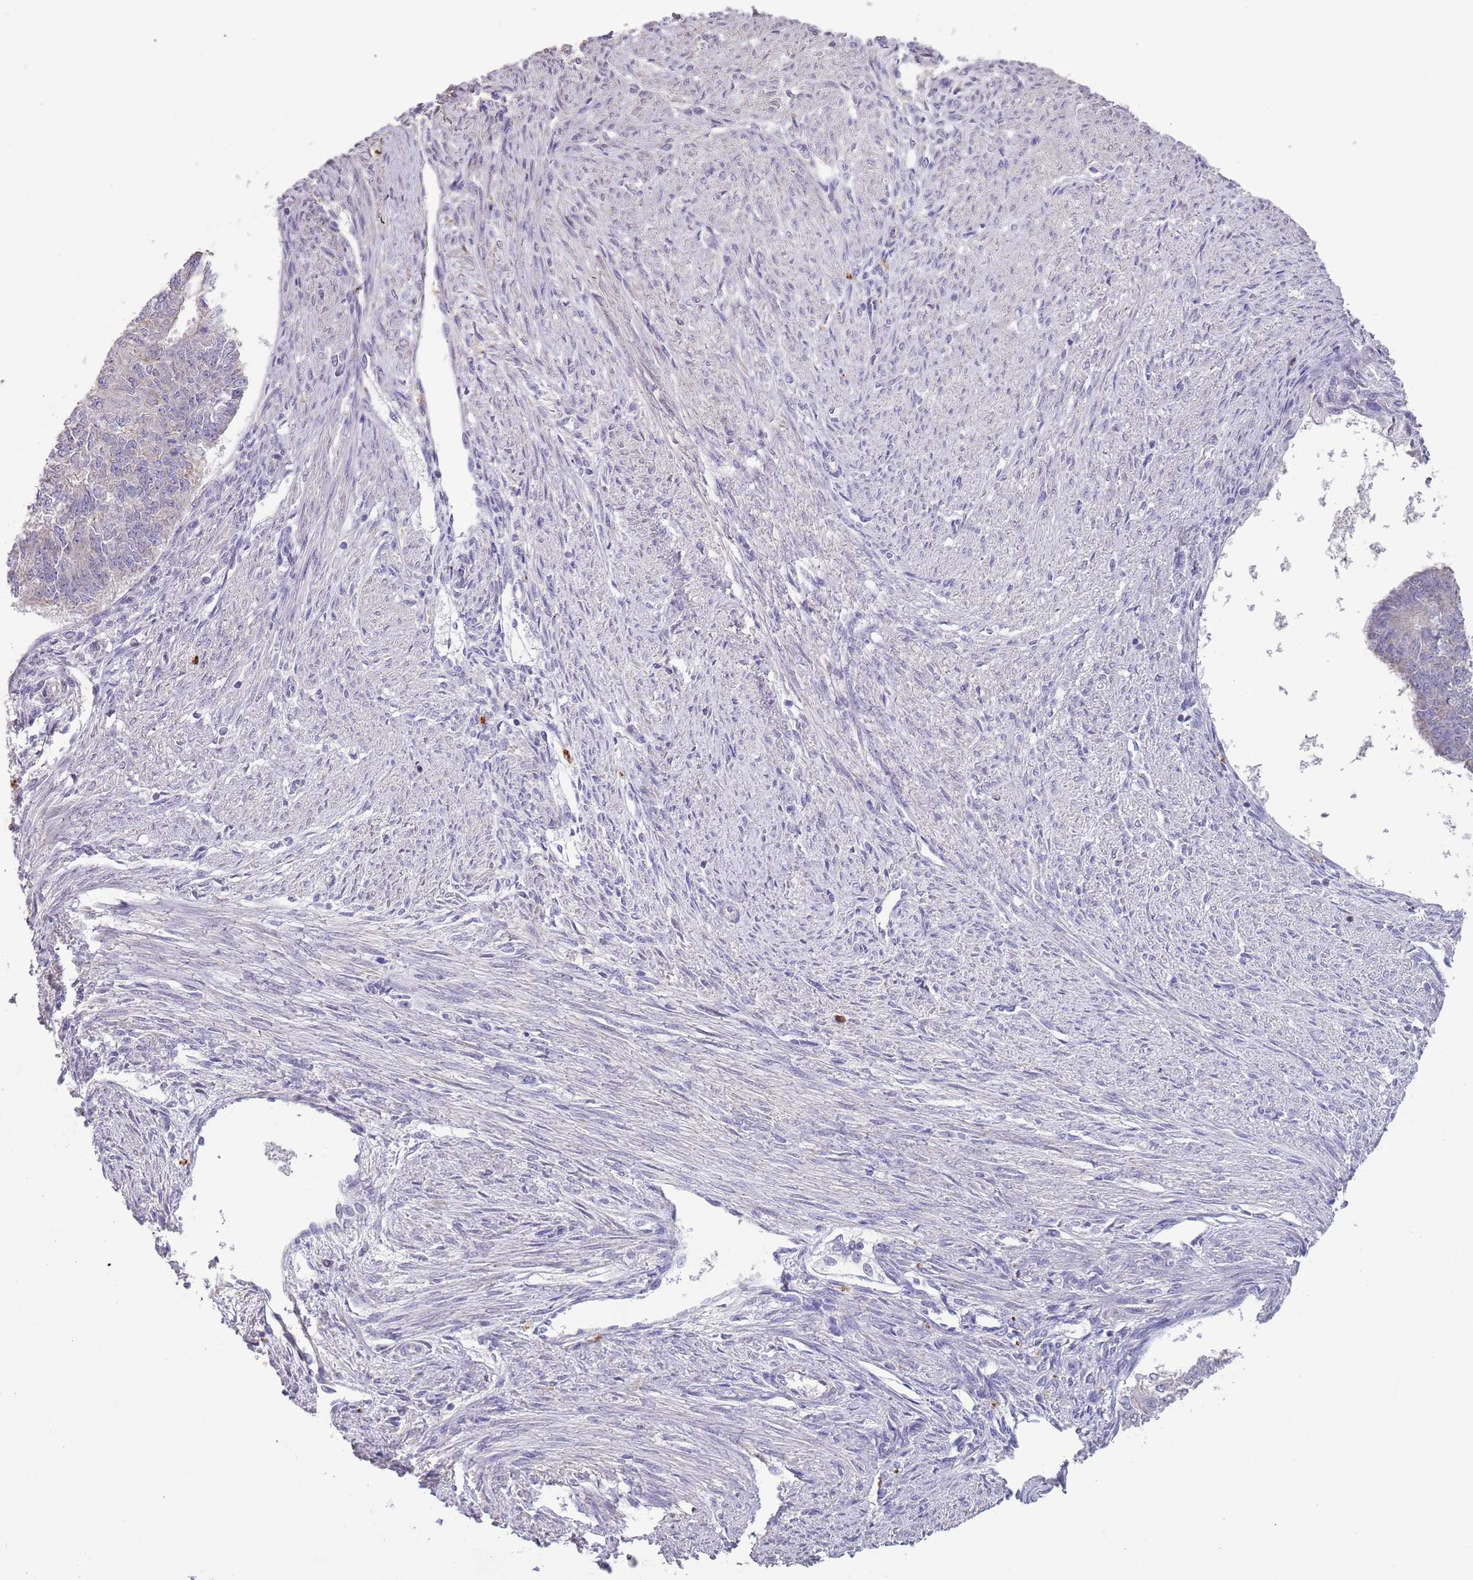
{"staining": {"intensity": "negative", "quantity": "none", "location": "none"}, "tissue": "endometrial cancer", "cell_type": "Tumor cells", "image_type": "cancer", "snomed": [{"axis": "morphology", "description": "Adenocarcinoma, NOS"}, {"axis": "topography", "description": "Endometrium"}], "caption": "This is an immunohistochemistry image of endometrial cancer (adenocarcinoma). There is no staining in tumor cells.", "gene": "P2RY13", "patient": {"sex": "female", "age": 32}}